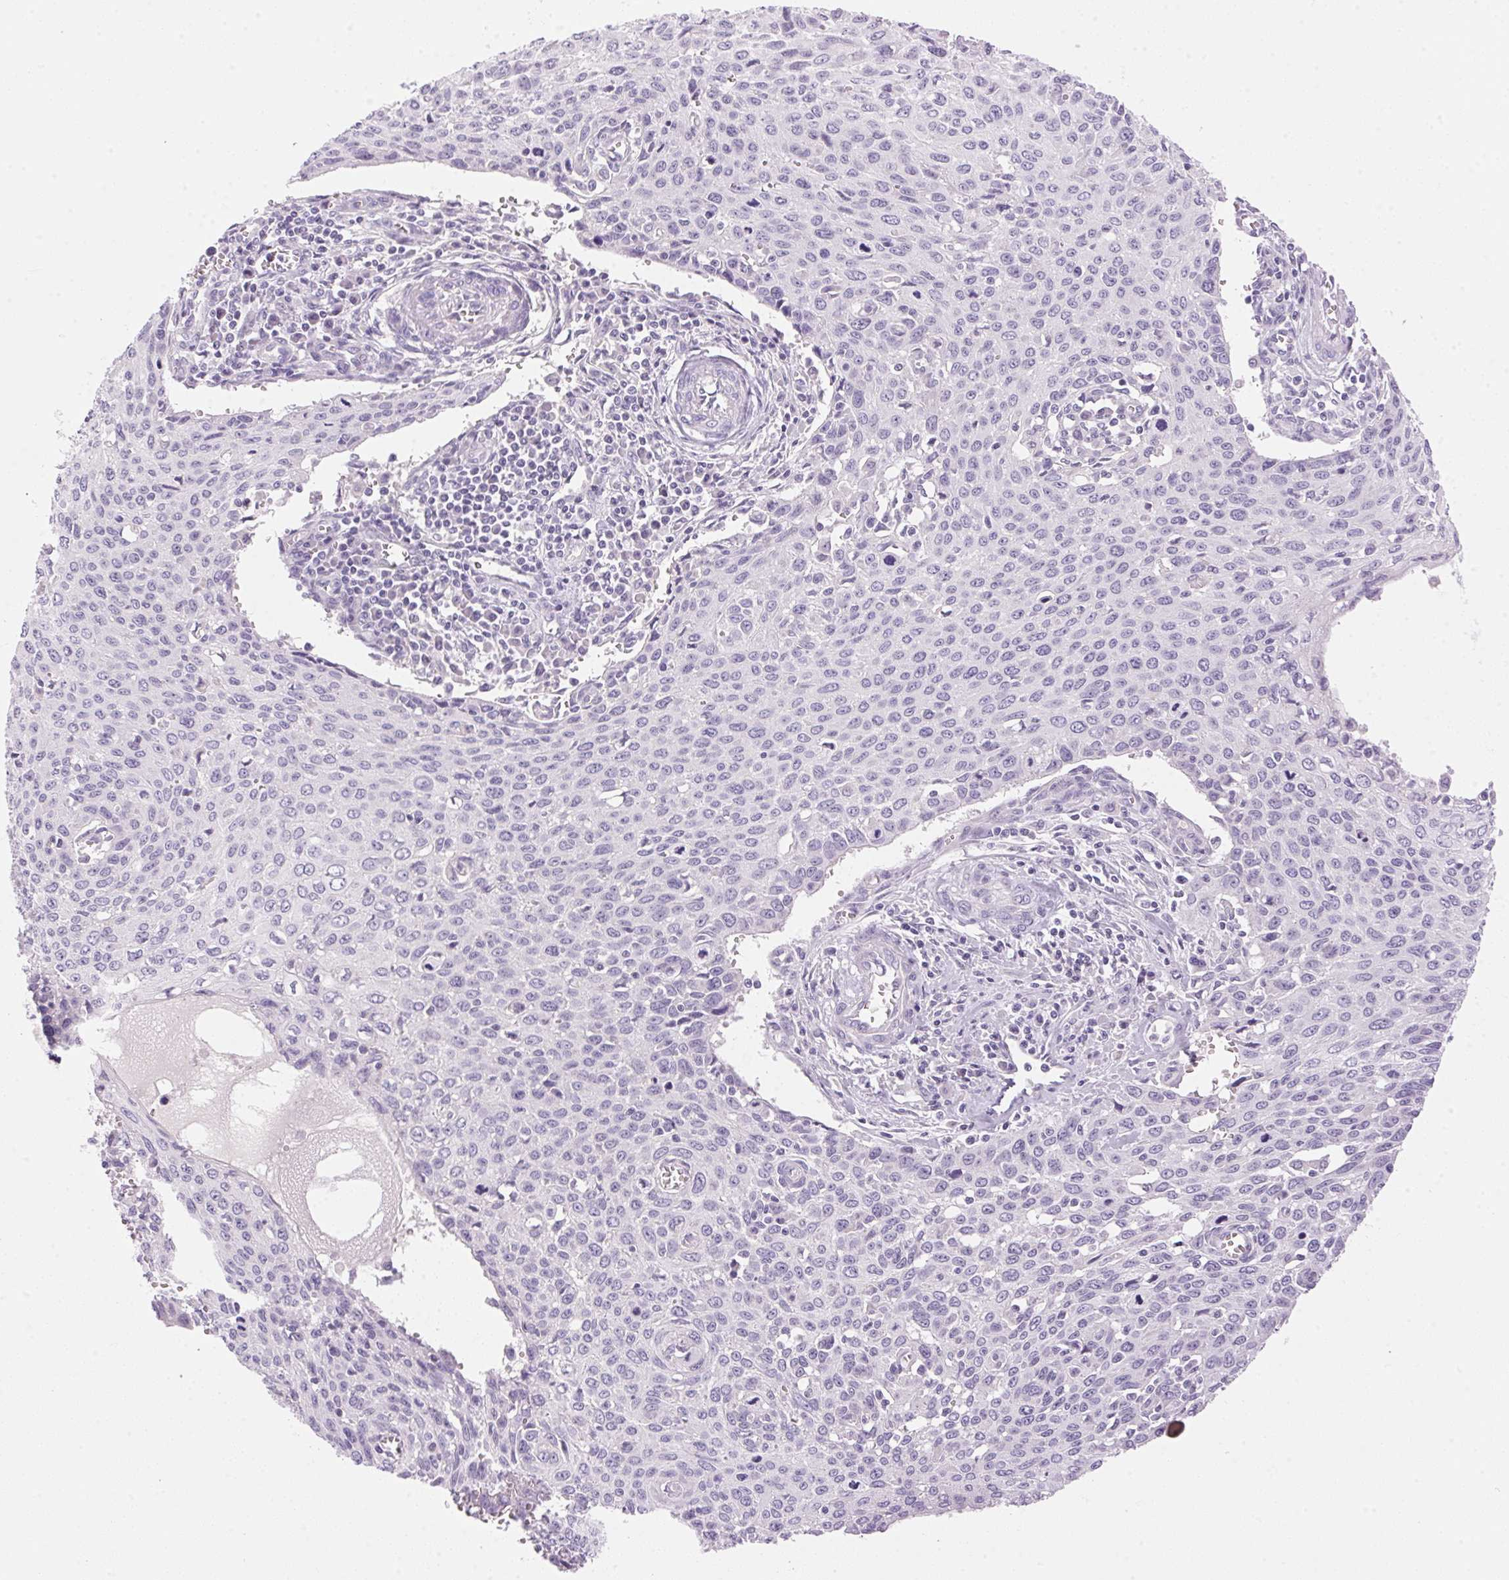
{"staining": {"intensity": "negative", "quantity": "none", "location": "none"}, "tissue": "cervical cancer", "cell_type": "Tumor cells", "image_type": "cancer", "snomed": [{"axis": "morphology", "description": "Squamous cell carcinoma, NOS"}, {"axis": "topography", "description": "Cervix"}], "caption": "There is no significant expression in tumor cells of cervical cancer.", "gene": "HSD17B2", "patient": {"sex": "female", "age": 38}}